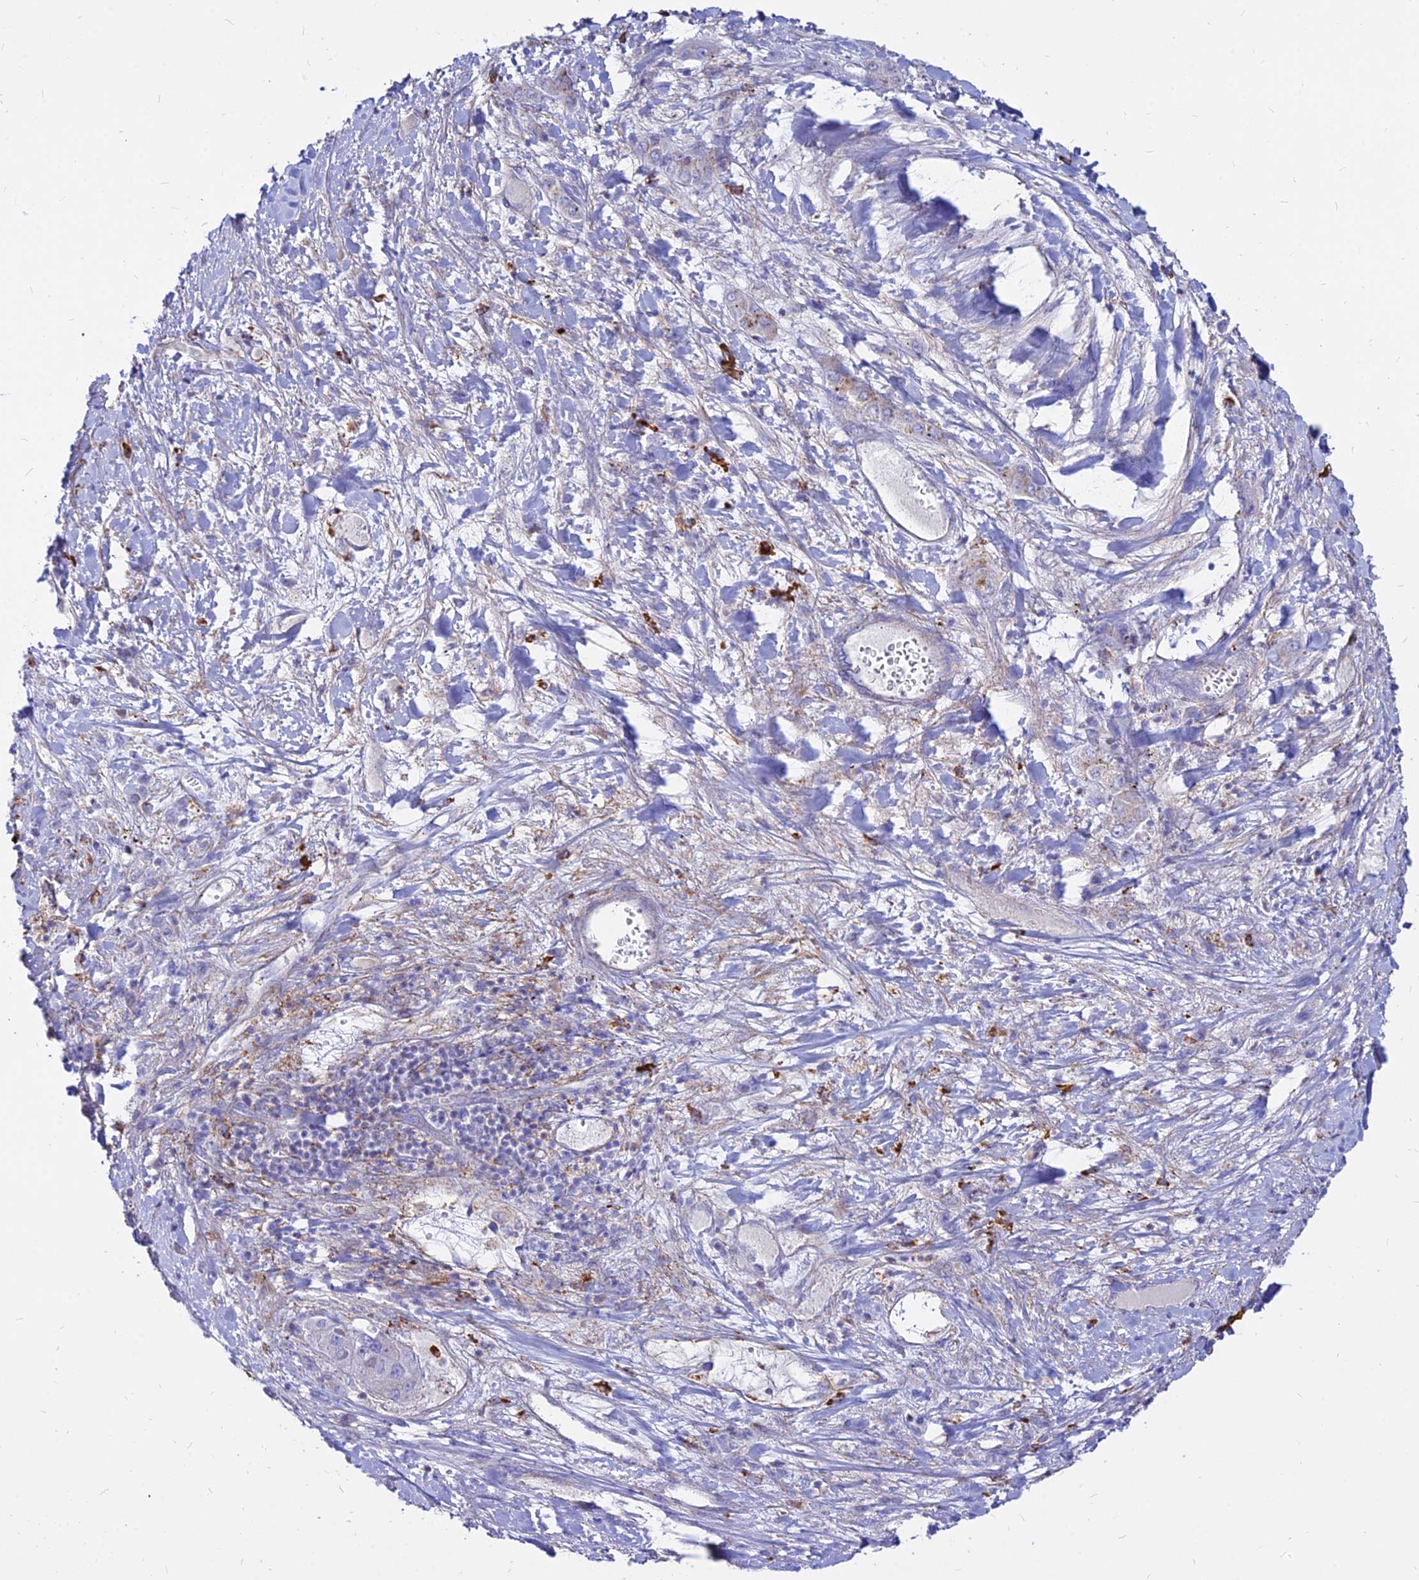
{"staining": {"intensity": "negative", "quantity": "none", "location": "none"}, "tissue": "liver cancer", "cell_type": "Tumor cells", "image_type": "cancer", "snomed": [{"axis": "morphology", "description": "Carcinoma, Hepatocellular, NOS"}, {"axis": "topography", "description": "Liver"}], "caption": "Tumor cells show no significant protein expression in liver cancer (hepatocellular carcinoma).", "gene": "AGTRAP", "patient": {"sex": "female", "age": 73}}